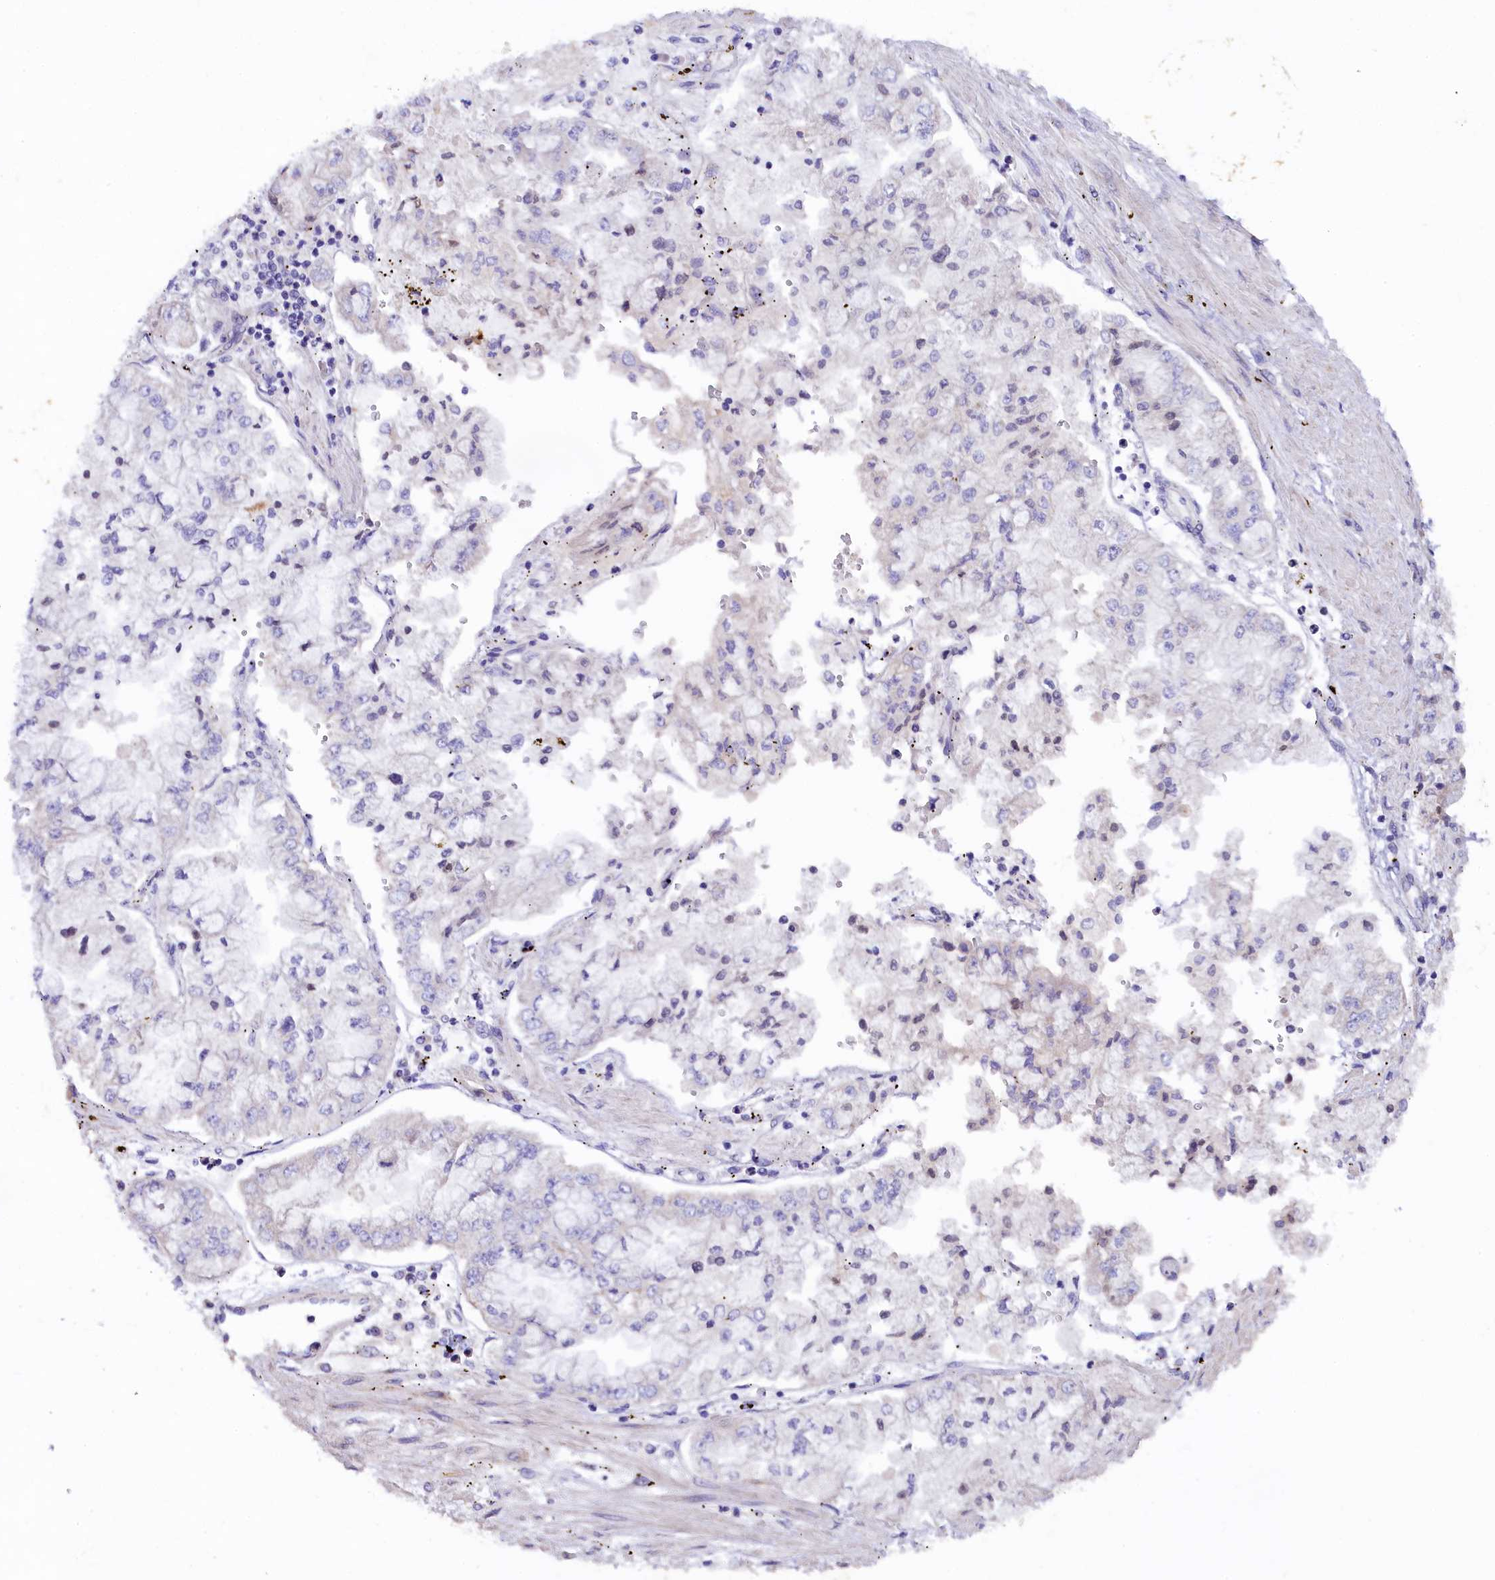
{"staining": {"intensity": "negative", "quantity": "none", "location": "none"}, "tissue": "stomach cancer", "cell_type": "Tumor cells", "image_type": "cancer", "snomed": [{"axis": "morphology", "description": "Adenocarcinoma, NOS"}, {"axis": "topography", "description": "Stomach"}], "caption": "This histopathology image is of stomach cancer (adenocarcinoma) stained with immunohistochemistry to label a protein in brown with the nuclei are counter-stained blue. There is no positivity in tumor cells.", "gene": "SP4", "patient": {"sex": "male", "age": 76}}